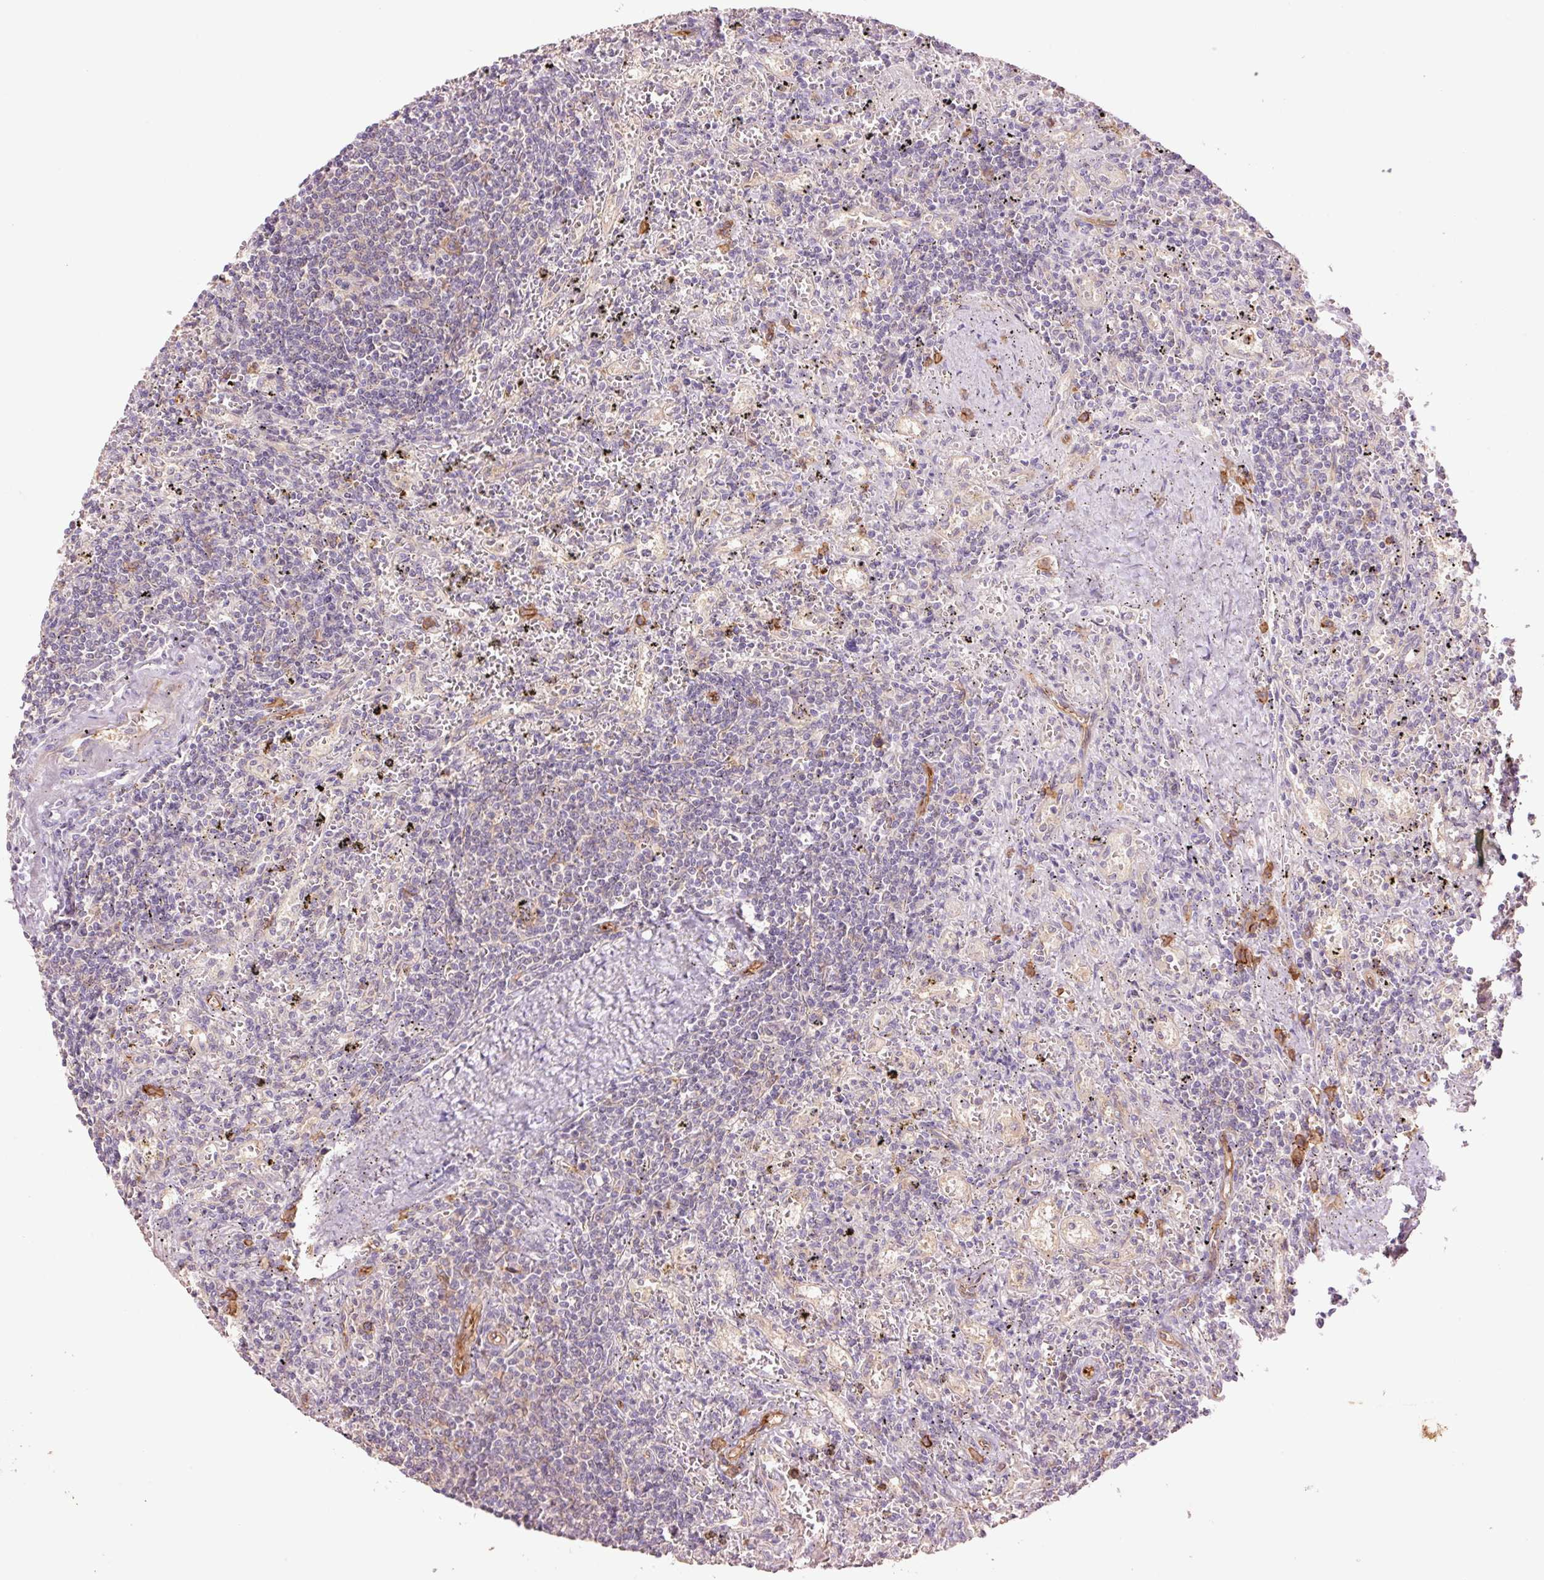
{"staining": {"intensity": "weak", "quantity": "<25%", "location": "cytoplasmic/membranous"}, "tissue": "lymphoma", "cell_type": "Tumor cells", "image_type": "cancer", "snomed": [{"axis": "morphology", "description": "Malignant lymphoma, non-Hodgkin's type, Low grade"}, {"axis": "topography", "description": "Spleen"}], "caption": "Tumor cells show no significant positivity in malignant lymphoma, non-Hodgkin's type (low-grade).", "gene": "SLC1A4", "patient": {"sex": "male", "age": 76}}